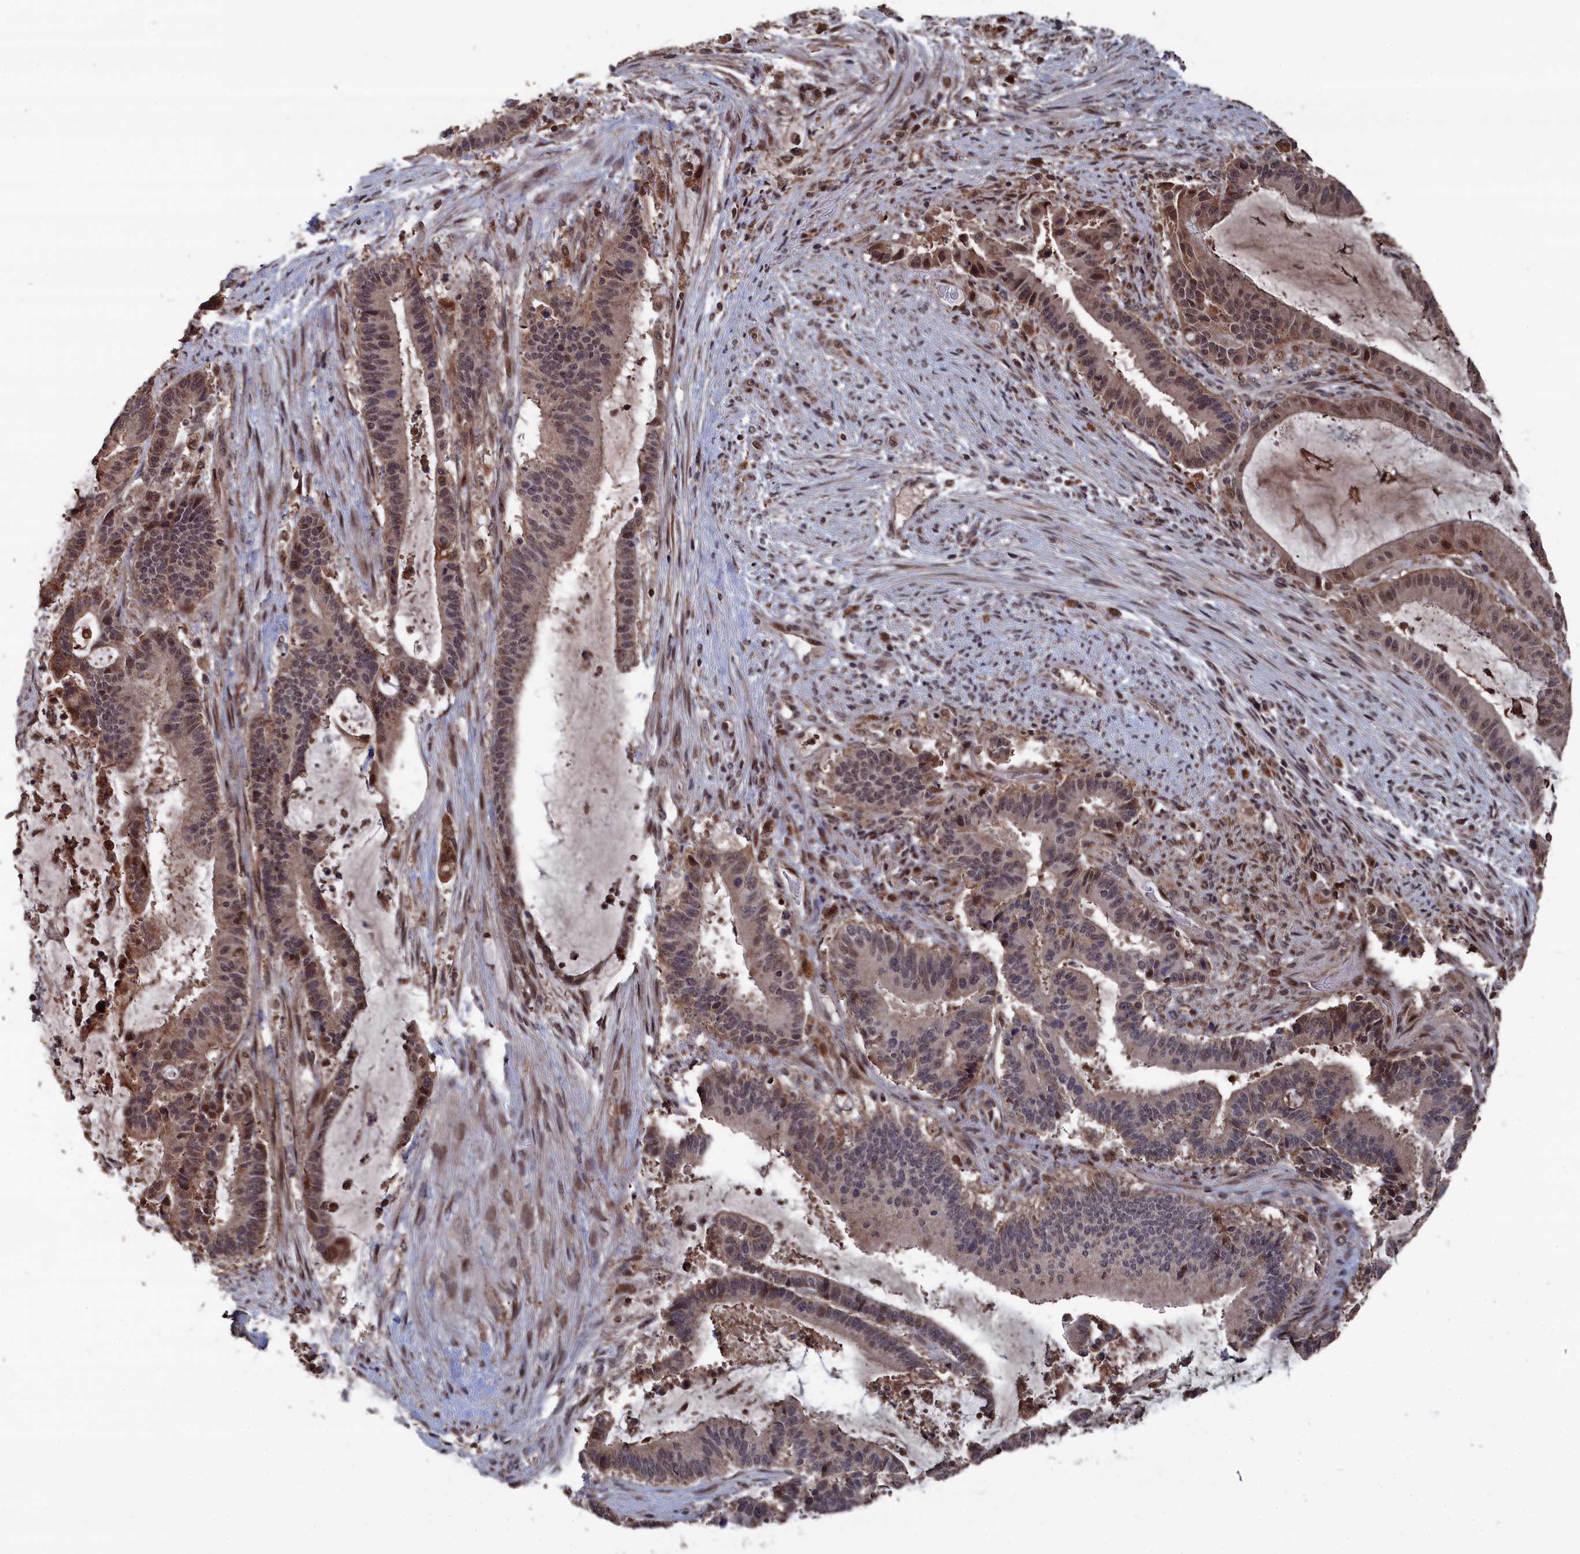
{"staining": {"intensity": "moderate", "quantity": "25%-75%", "location": "nuclear"}, "tissue": "liver cancer", "cell_type": "Tumor cells", "image_type": "cancer", "snomed": [{"axis": "morphology", "description": "Normal tissue, NOS"}, {"axis": "morphology", "description": "Cholangiocarcinoma"}, {"axis": "topography", "description": "Liver"}, {"axis": "topography", "description": "Peripheral nerve tissue"}], "caption": "A medium amount of moderate nuclear positivity is appreciated in approximately 25%-75% of tumor cells in cholangiocarcinoma (liver) tissue.", "gene": "CEACAM21", "patient": {"sex": "female", "age": 73}}